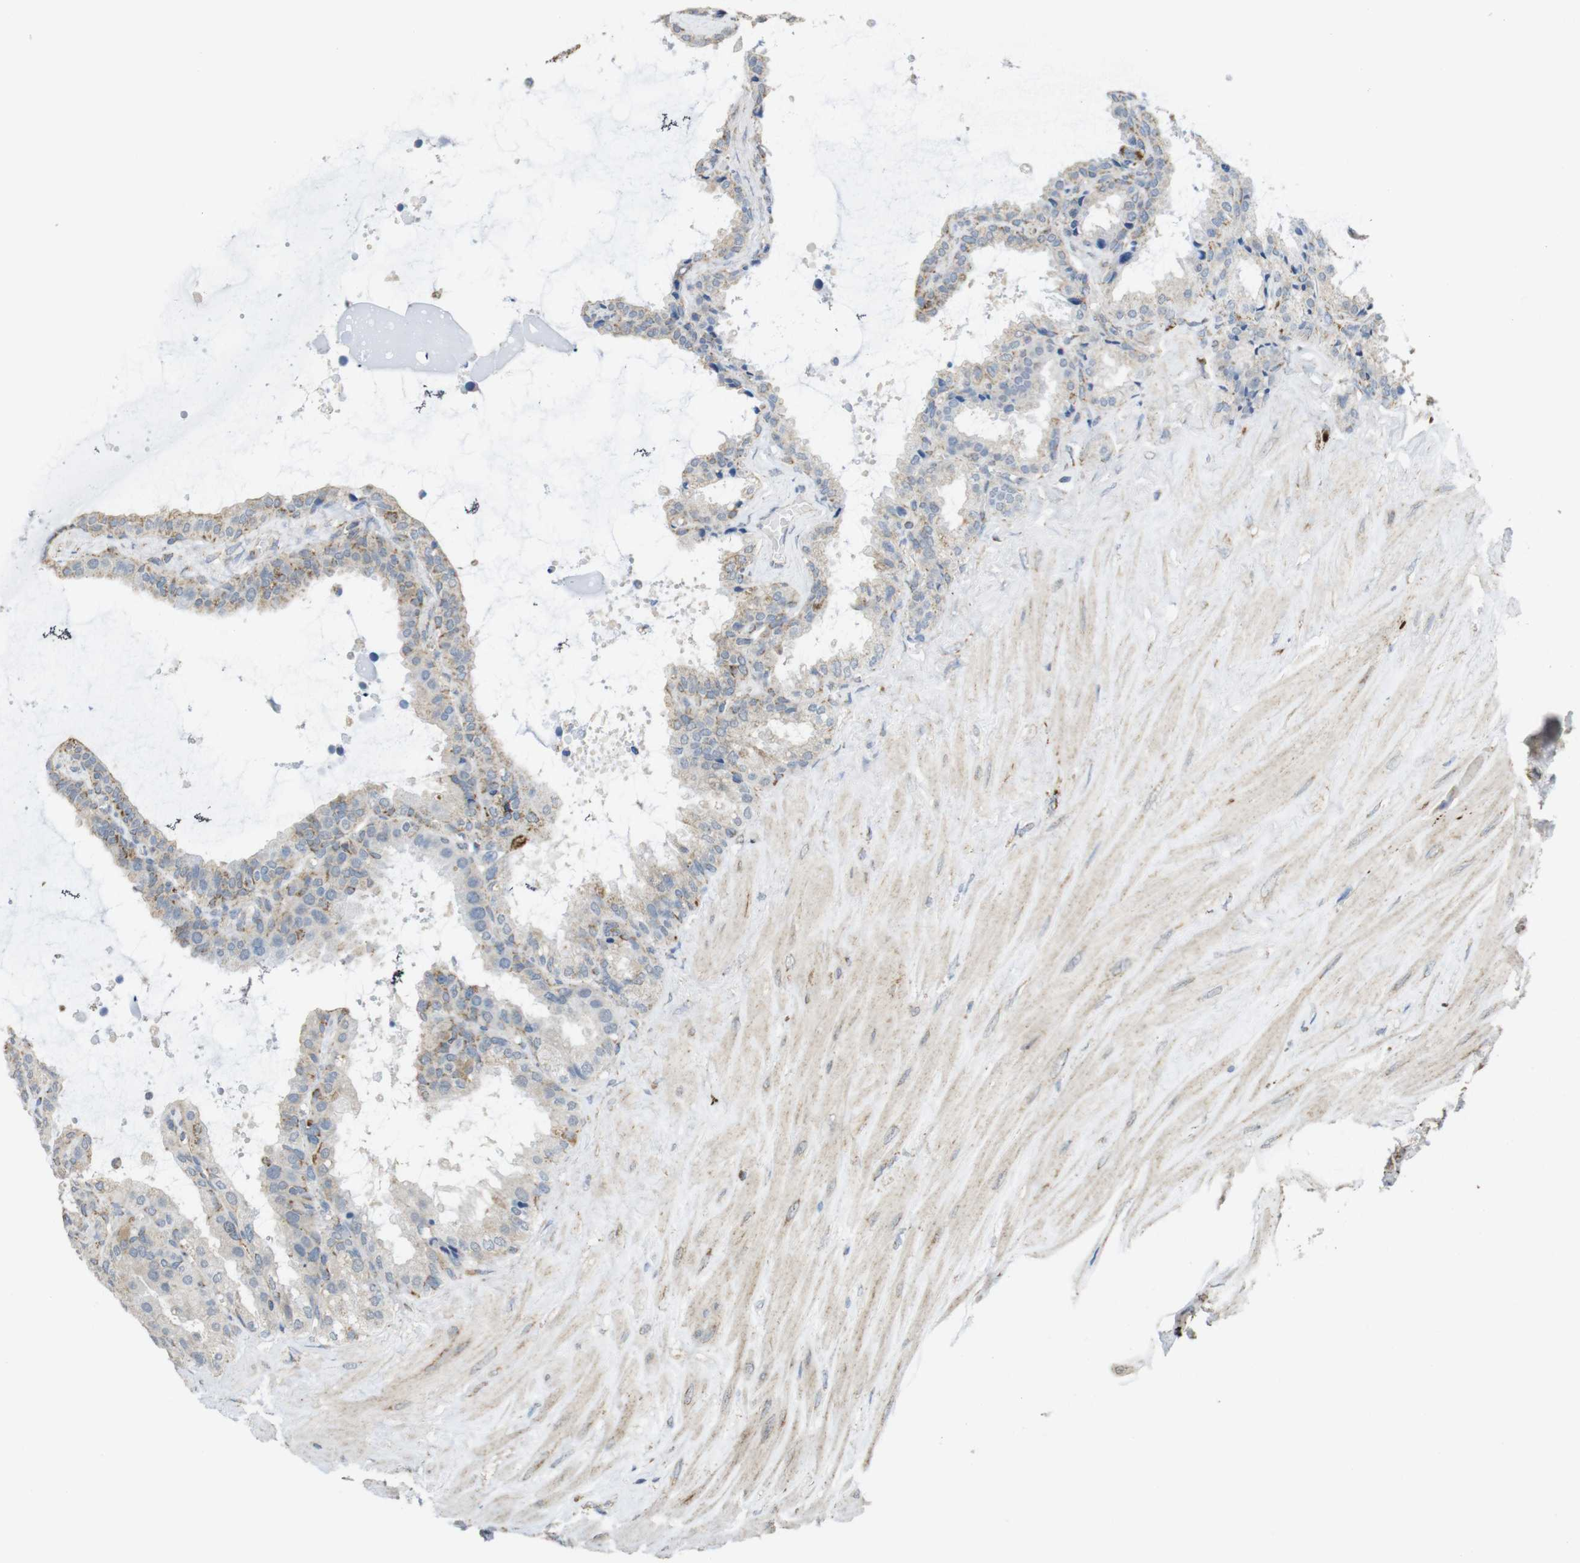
{"staining": {"intensity": "moderate", "quantity": "25%-75%", "location": "cytoplasmic/membranous"}, "tissue": "seminal vesicle", "cell_type": "Glandular cells", "image_type": "normal", "snomed": [{"axis": "morphology", "description": "Normal tissue, NOS"}, {"axis": "topography", "description": "Seminal veicle"}], "caption": "Immunohistochemistry (IHC) histopathology image of normal seminal vesicle: human seminal vesicle stained using immunohistochemistry displays medium levels of moderate protein expression localized specifically in the cytoplasmic/membranous of glandular cells, appearing as a cytoplasmic/membranous brown color.", "gene": "CALHM2", "patient": {"sex": "male", "age": 46}}